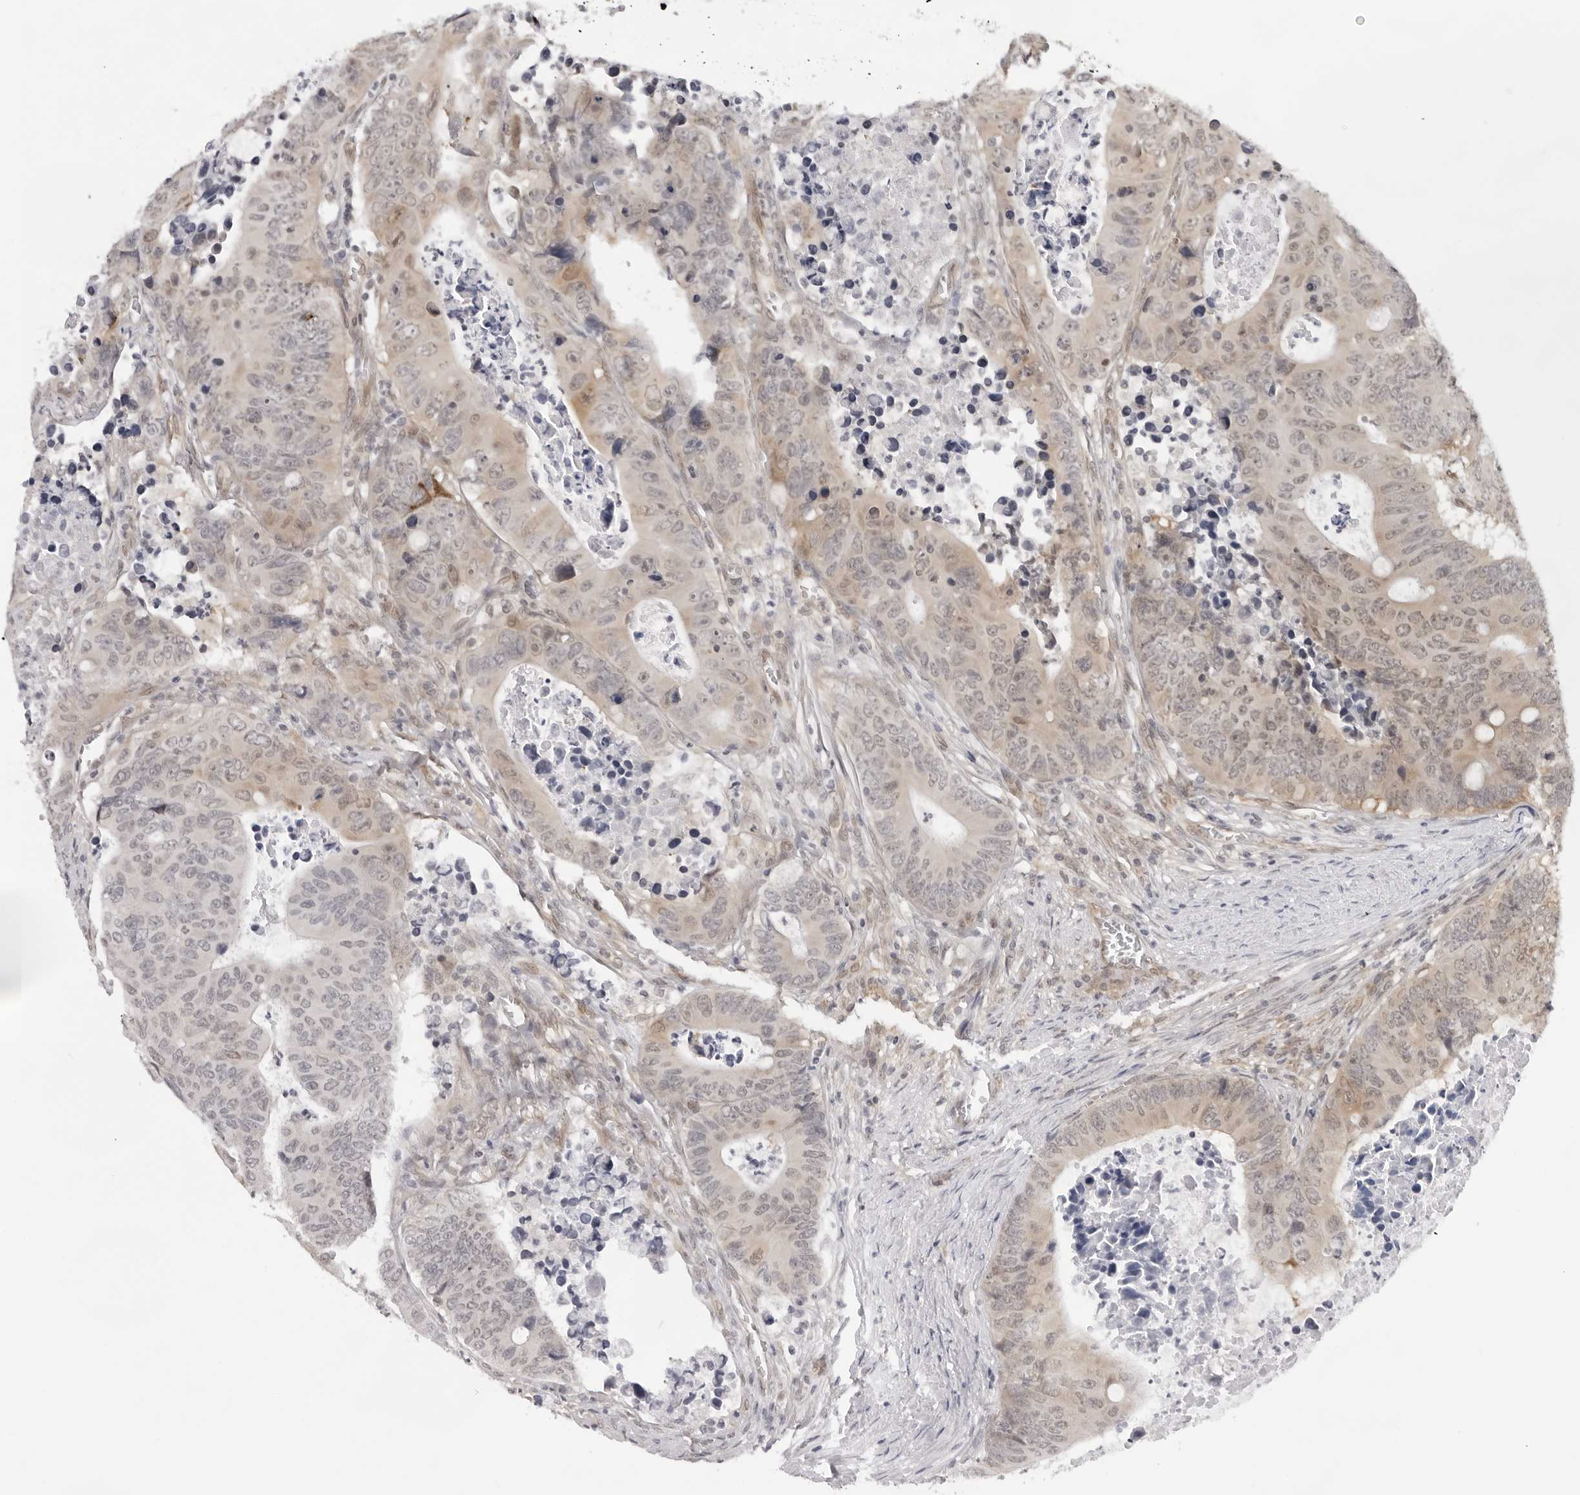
{"staining": {"intensity": "weak", "quantity": "<25%", "location": "cytoplasmic/membranous"}, "tissue": "colorectal cancer", "cell_type": "Tumor cells", "image_type": "cancer", "snomed": [{"axis": "morphology", "description": "Adenocarcinoma, NOS"}, {"axis": "topography", "description": "Colon"}], "caption": "Tumor cells are negative for brown protein staining in colorectal cancer (adenocarcinoma).", "gene": "CASP7", "patient": {"sex": "male", "age": 87}}